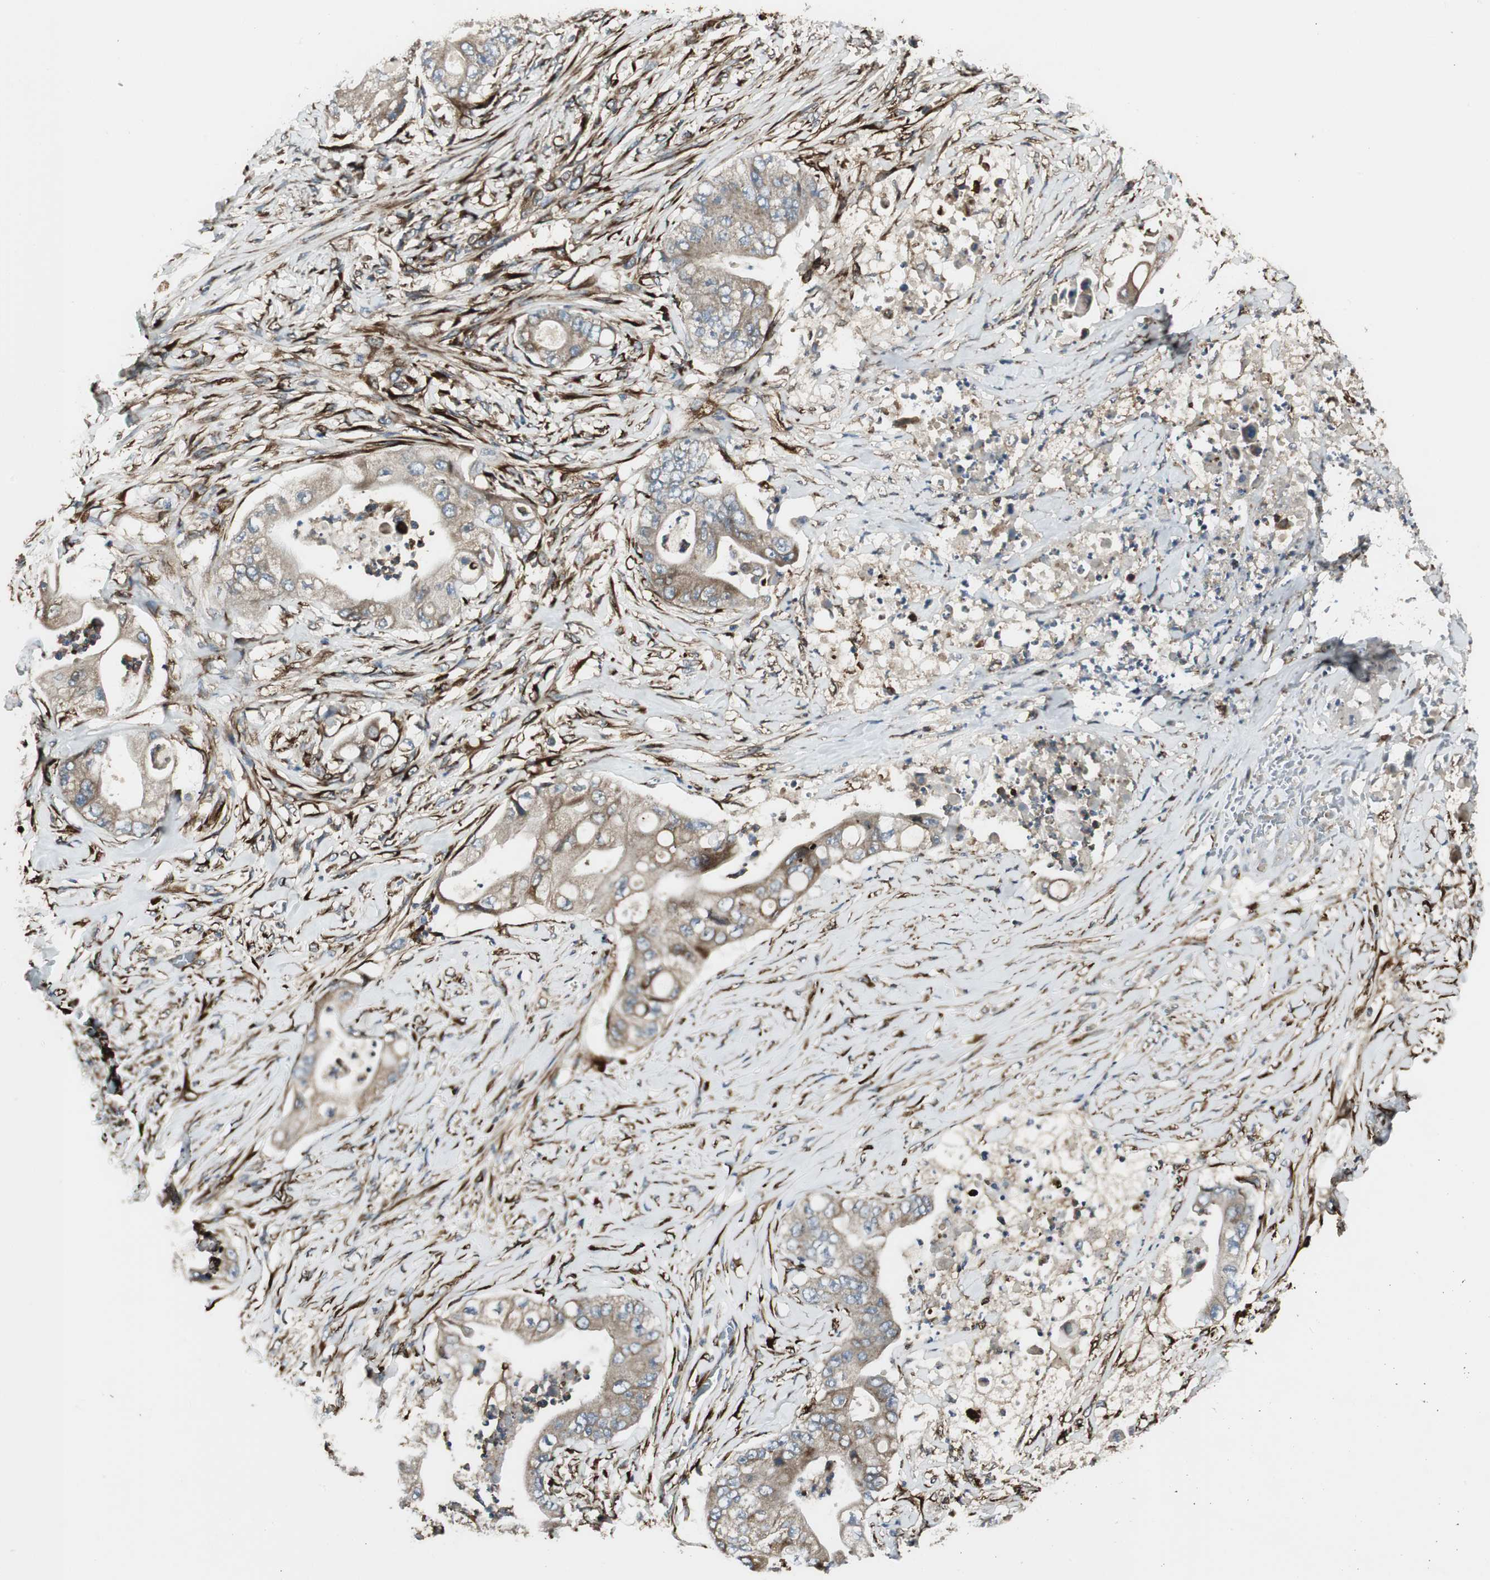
{"staining": {"intensity": "moderate", "quantity": "25%-75%", "location": "cytoplasmic/membranous"}, "tissue": "stomach cancer", "cell_type": "Tumor cells", "image_type": "cancer", "snomed": [{"axis": "morphology", "description": "Adenocarcinoma, NOS"}, {"axis": "topography", "description": "Stomach"}], "caption": "The micrograph exhibits a brown stain indicating the presence of a protein in the cytoplasmic/membranous of tumor cells in adenocarcinoma (stomach).", "gene": "PRKG1", "patient": {"sex": "female", "age": 73}}